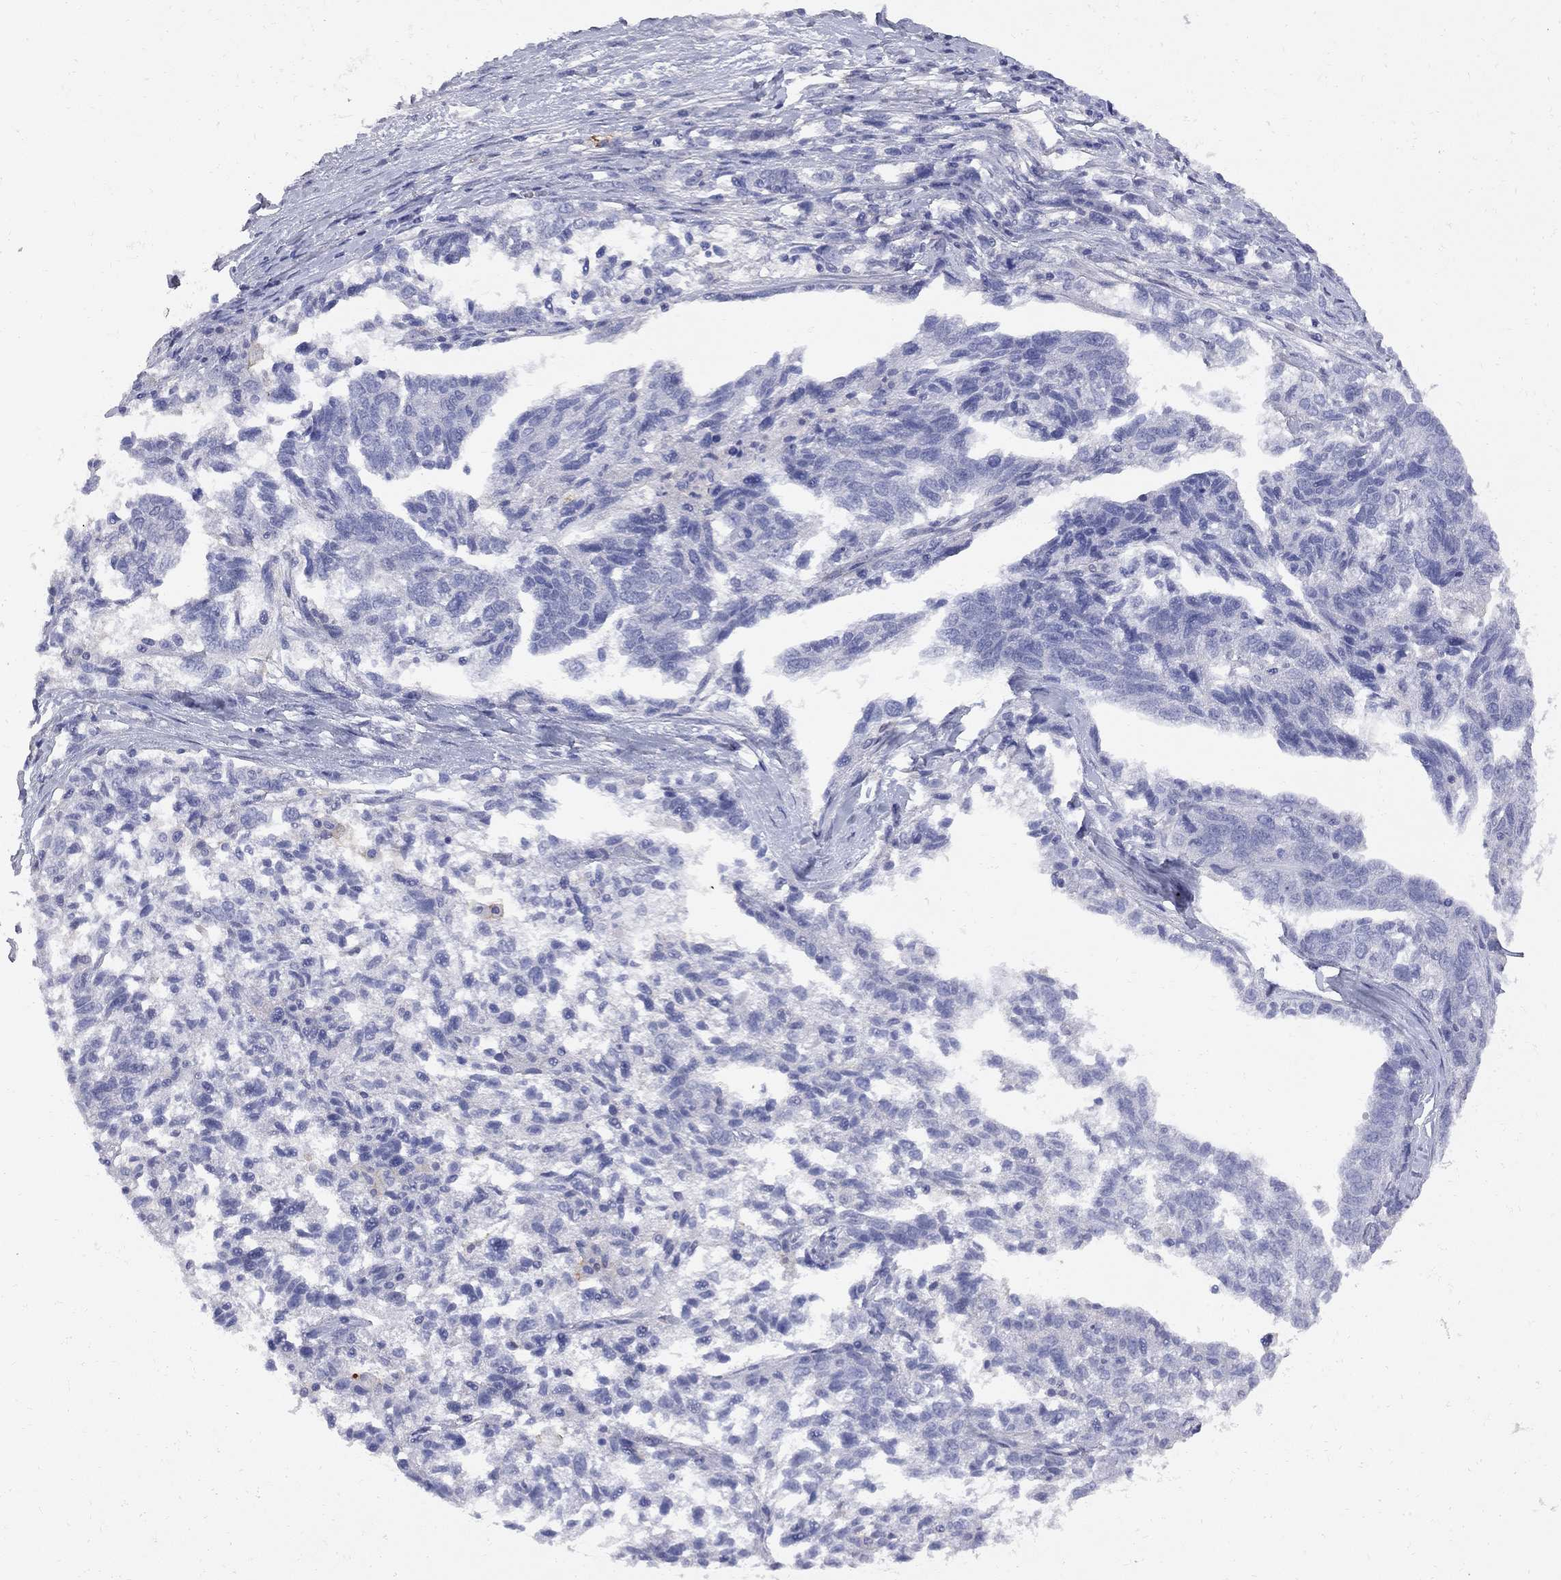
{"staining": {"intensity": "negative", "quantity": "none", "location": "none"}, "tissue": "ovarian cancer", "cell_type": "Tumor cells", "image_type": "cancer", "snomed": [{"axis": "morphology", "description": "Cystadenocarcinoma, serous, NOS"}, {"axis": "topography", "description": "Ovary"}], "caption": "Ovarian cancer was stained to show a protein in brown. There is no significant expression in tumor cells. (Immunohistochemistry (ihc), brightfield microscopy, high magnification).", "gene": "MTHFR", "patient": {"sex": "female", "age": 71}}